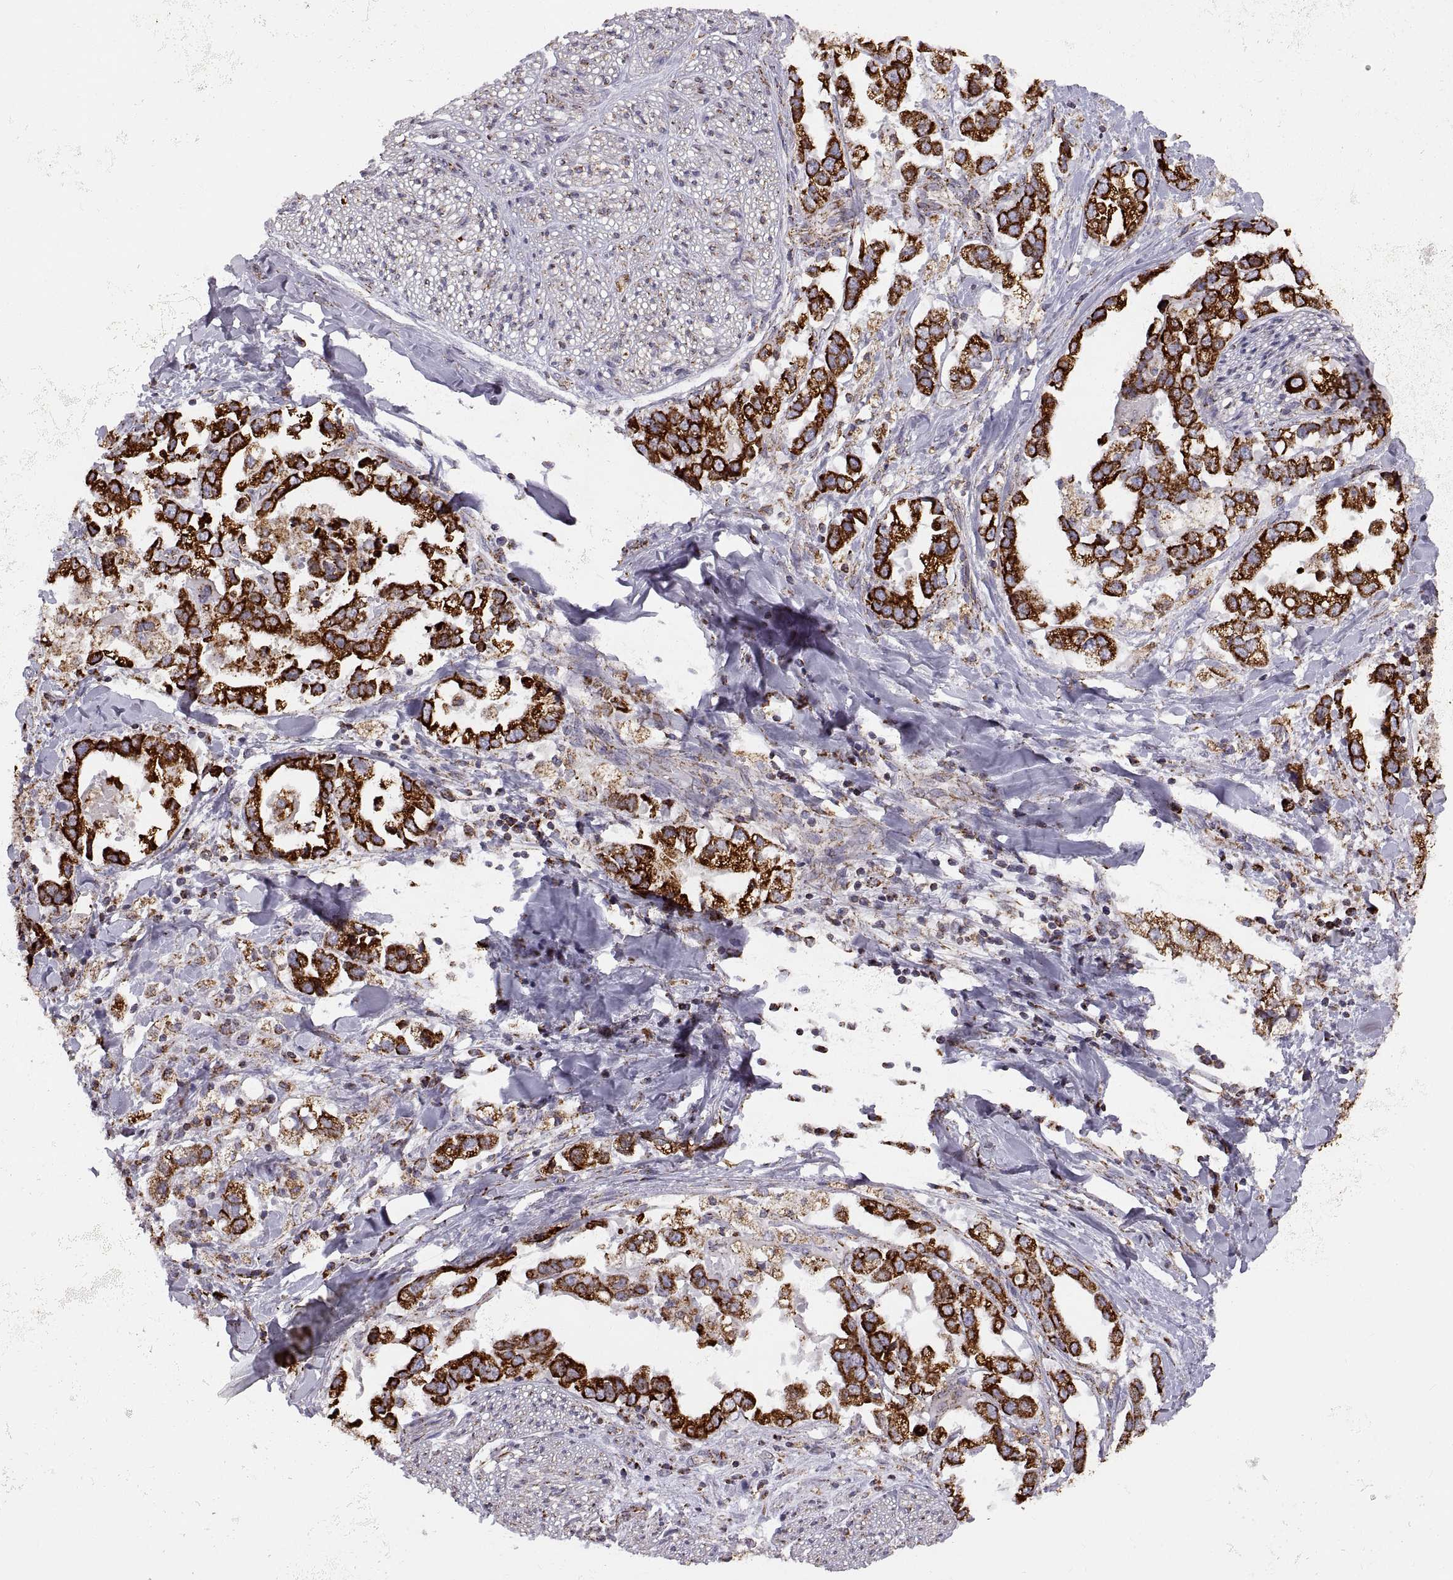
{"staining": {"intensity": "strong", "quantity": ">75%", "location": "cytoplasmic/membranous"}, "tissue": "stomach cancer", "cell_type": "Tumor cells", "image_type": "cancer", "snomed": [{"axis": "morphology", "description": "Adenocarcinoma, NOS"}, {"axis": "topography", "description": "Stomach"}], "caption": "Immunohistochemistry micrograph of neoplastic tissue: human stomach cancer (adenocarcinoma) stained using IHC exhibits high levels of strong protein expression localized specifically in the cytoplasmic/membranous of tumor cells, appearing as a cytoplasmic/membranous brown color.", "gene": "ARSD", "patient": {"sex": "male", "age": 59}}